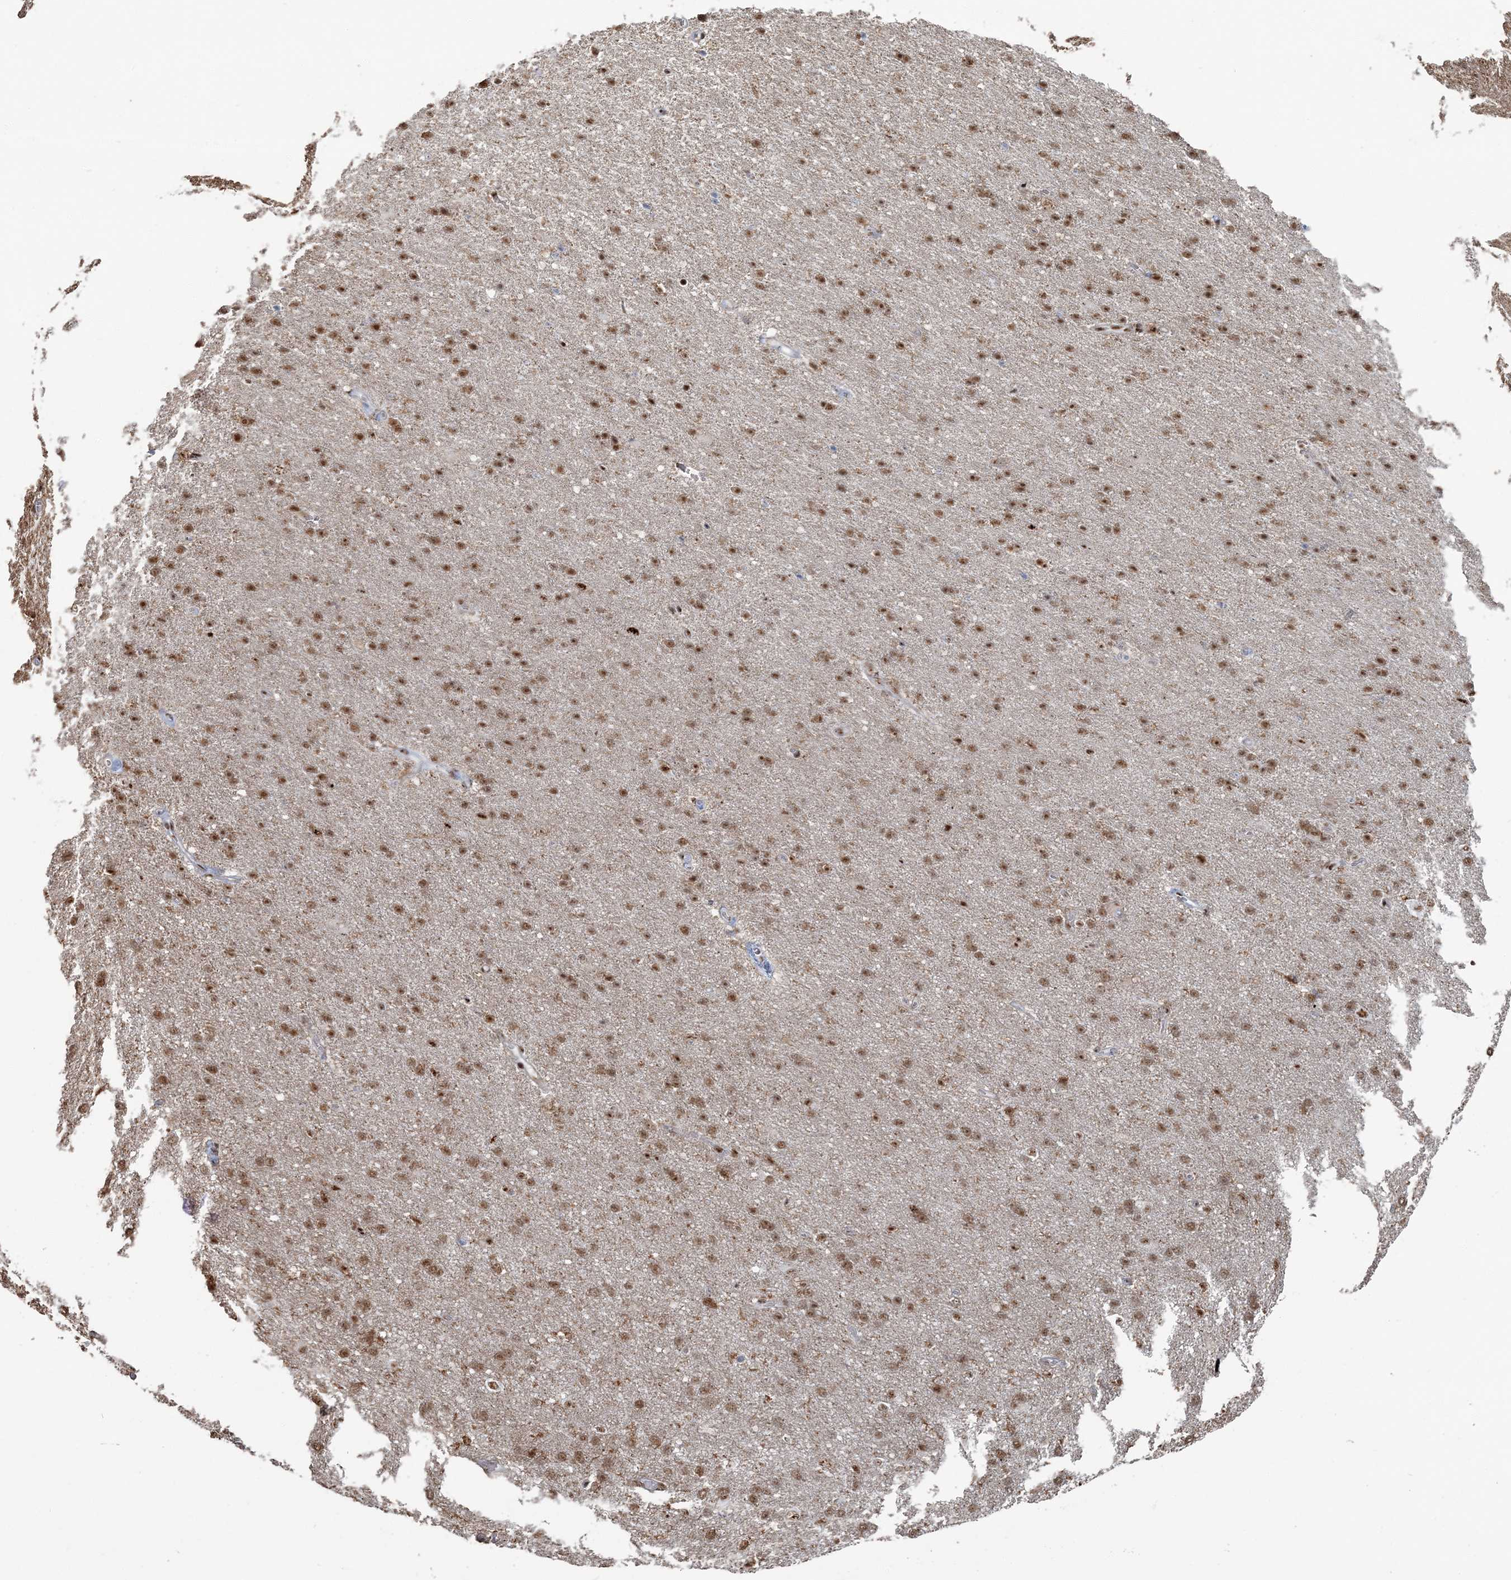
{"staining": {"intensity": "moderate", "quantity": "25%-75%", "location": "cytoplasmic/membranous"}, "tissue": "cerebral cortex", "cell_type": "Endothelial cells", "image_type": "normal", "snomed": [{"axis": "morphology", "description": "Normal tissue, NOS"}, {"axis": "topography", "description": "Cerebral cortex"}], "caption": "Immunohistochemical staining of unremarkable cerebral cortex shows 25%-75% levels of moderate cytoplasmic/membranous protein staining in about 25%-75% of endothelial cells.", "gene": "DDX46", "patient": {"sex": "male", "age": 62}}